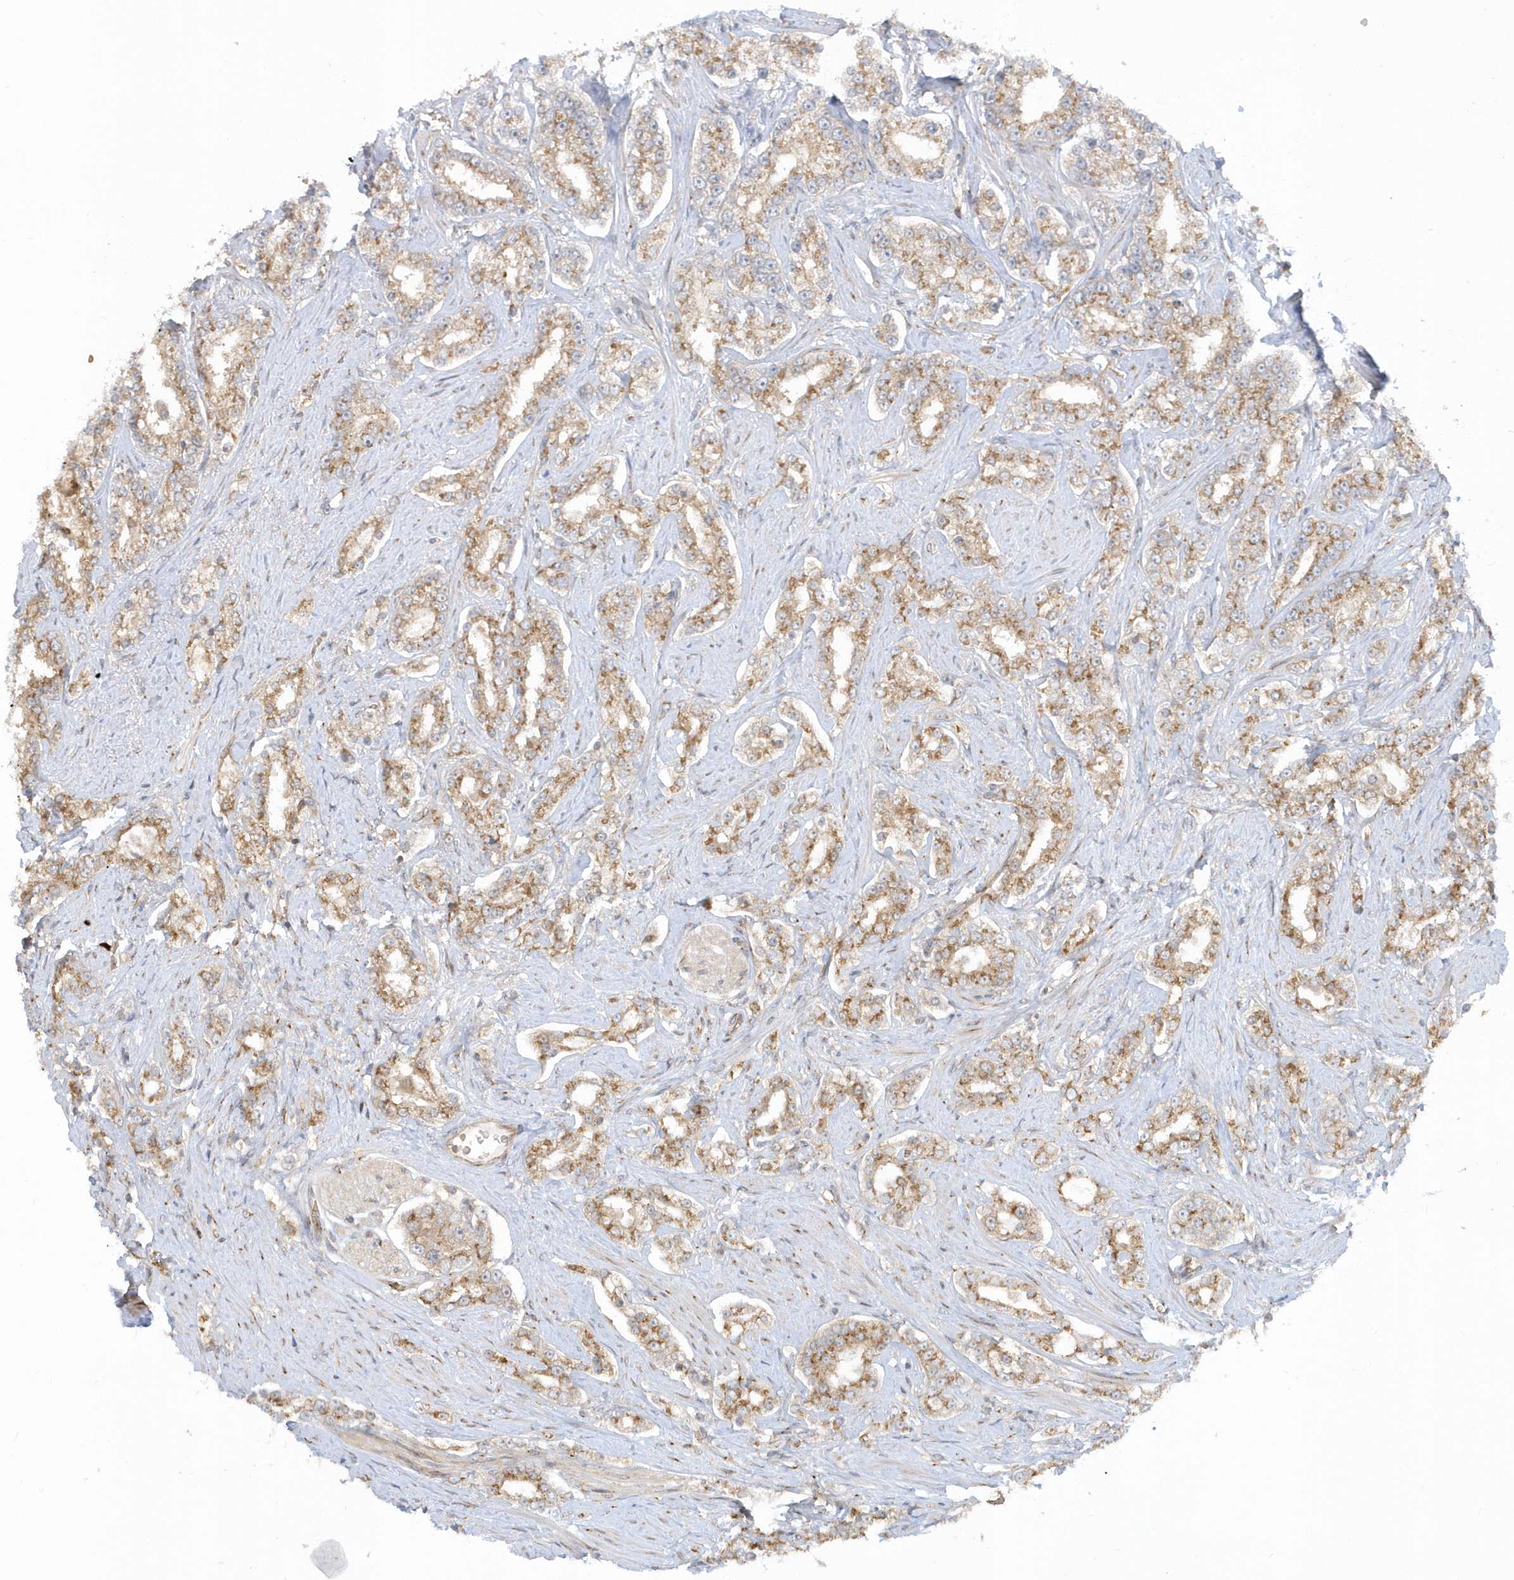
{"staining": {"intensity": "moderate", "quantity": ">75%", "location": "cytoplasmic/membranous"}, "tissue": "prostate cancer", "cell_type": "Tumor cells", "image_type": "cancer", "snomed": [{"axis": "morphology", "description": "Normal tissue, NOS"}, {"axis": "morphology", "description": "Adenocarcinoma, High grade"}, {"axis": "topography", "description": "Prostate"}], "caption": "Tumor cells show moderate cytoplasmic/membranous positivity in approximately >75% of cells in prostate cancer (adenocarcinoma (high-grade)).", "gene": "RPP40", "patient": {"sex": "male", "age": 83}}